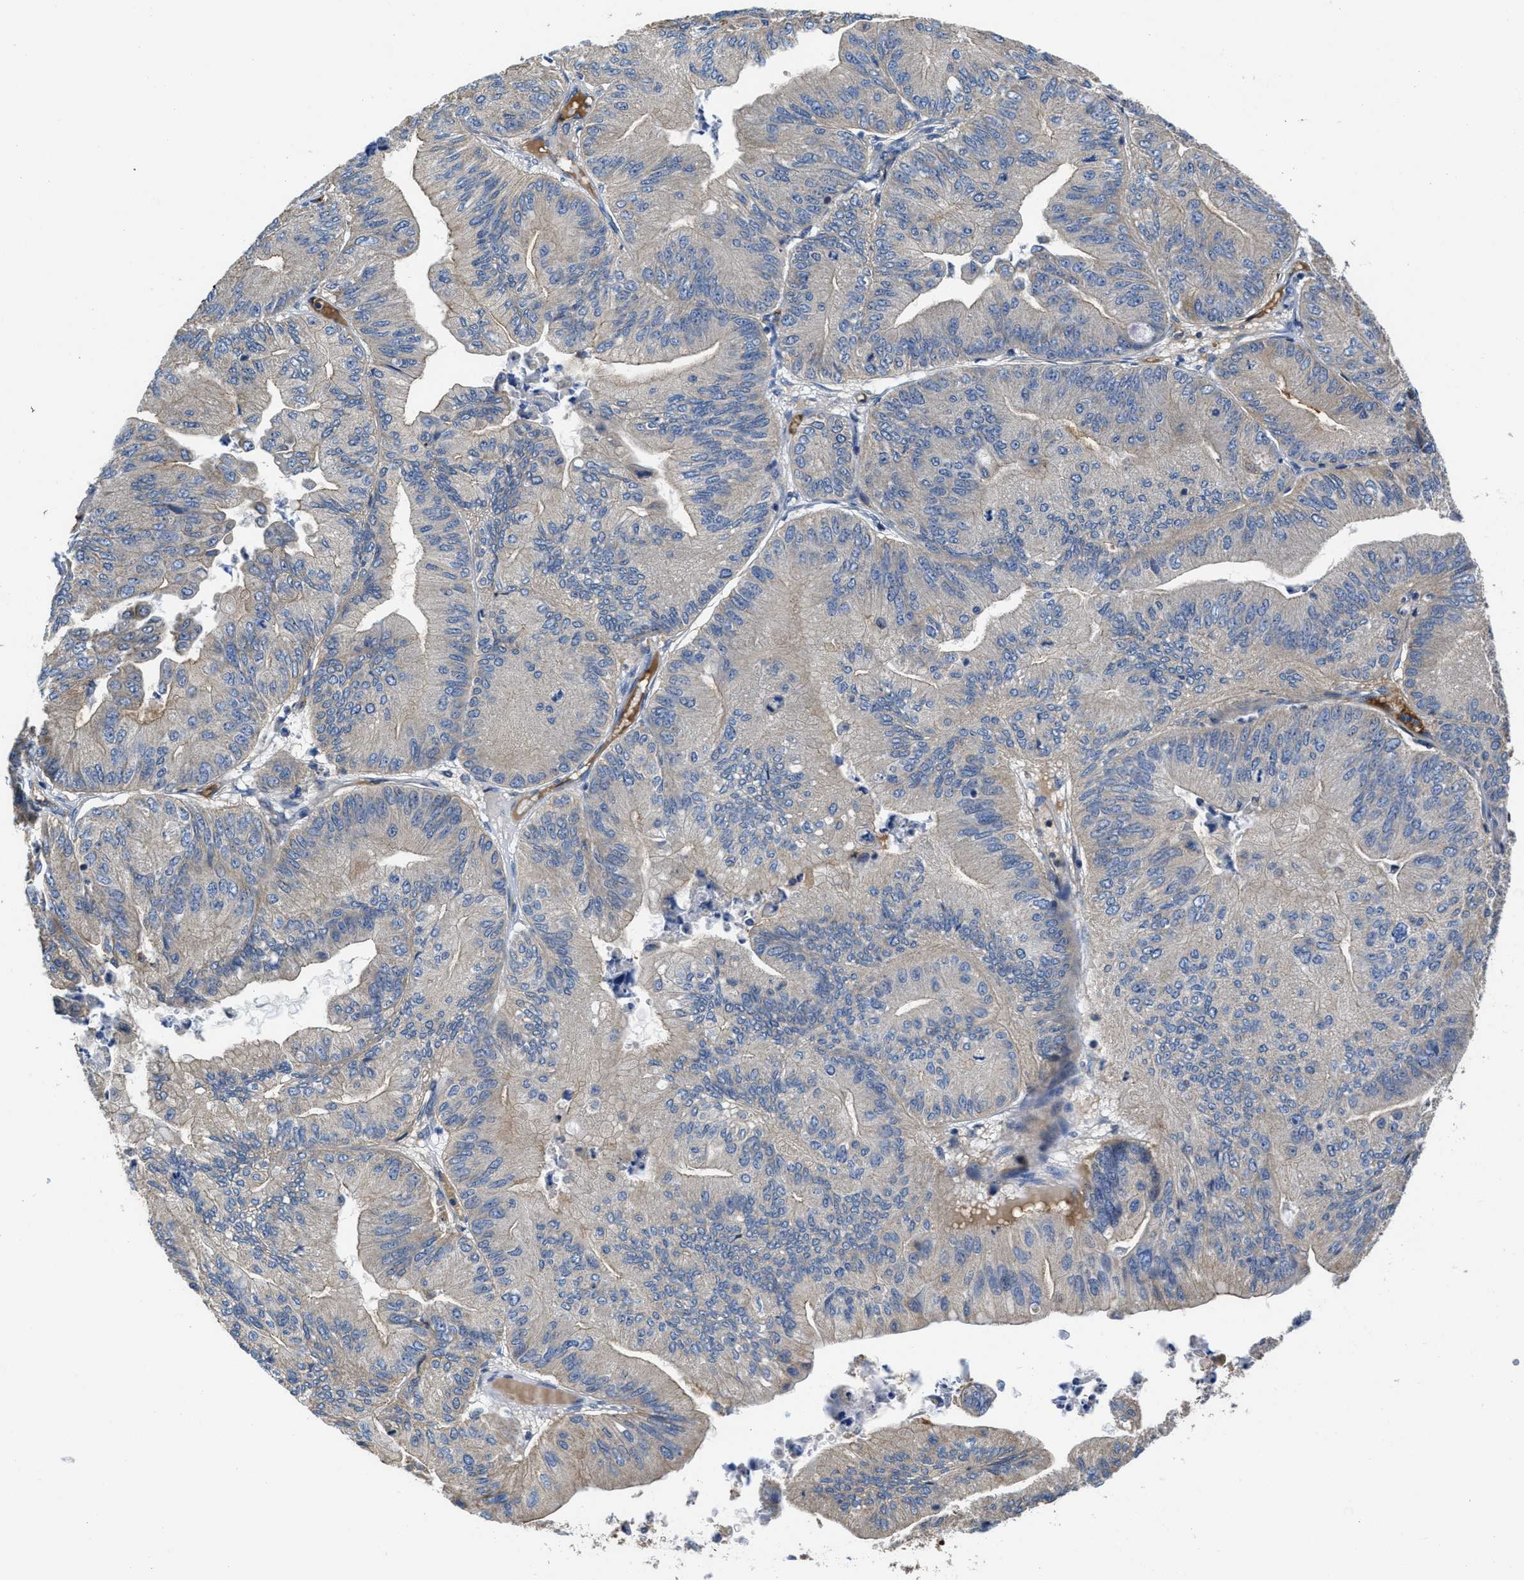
{"staining": {"intensity": "weak", "quantity": "<25%", "location": "cytoplasmic/membranous"}, "tissue": "ovarian cancer", "cell_type": "Tumor cells", "image_type": "cancer", "snomed": [{"axis": "morphology", "description": "Cystadenocarcinoma, mucinous, NOS"}, {"axis": "topography", "description": "Ovary"}], "caption": "A micrograph of human ovarian mucinous cystadenocarcinoma is negative for staining in tumor cells.", "gene": "GALK1", "patient": {"sex": "female", "age": 61}}